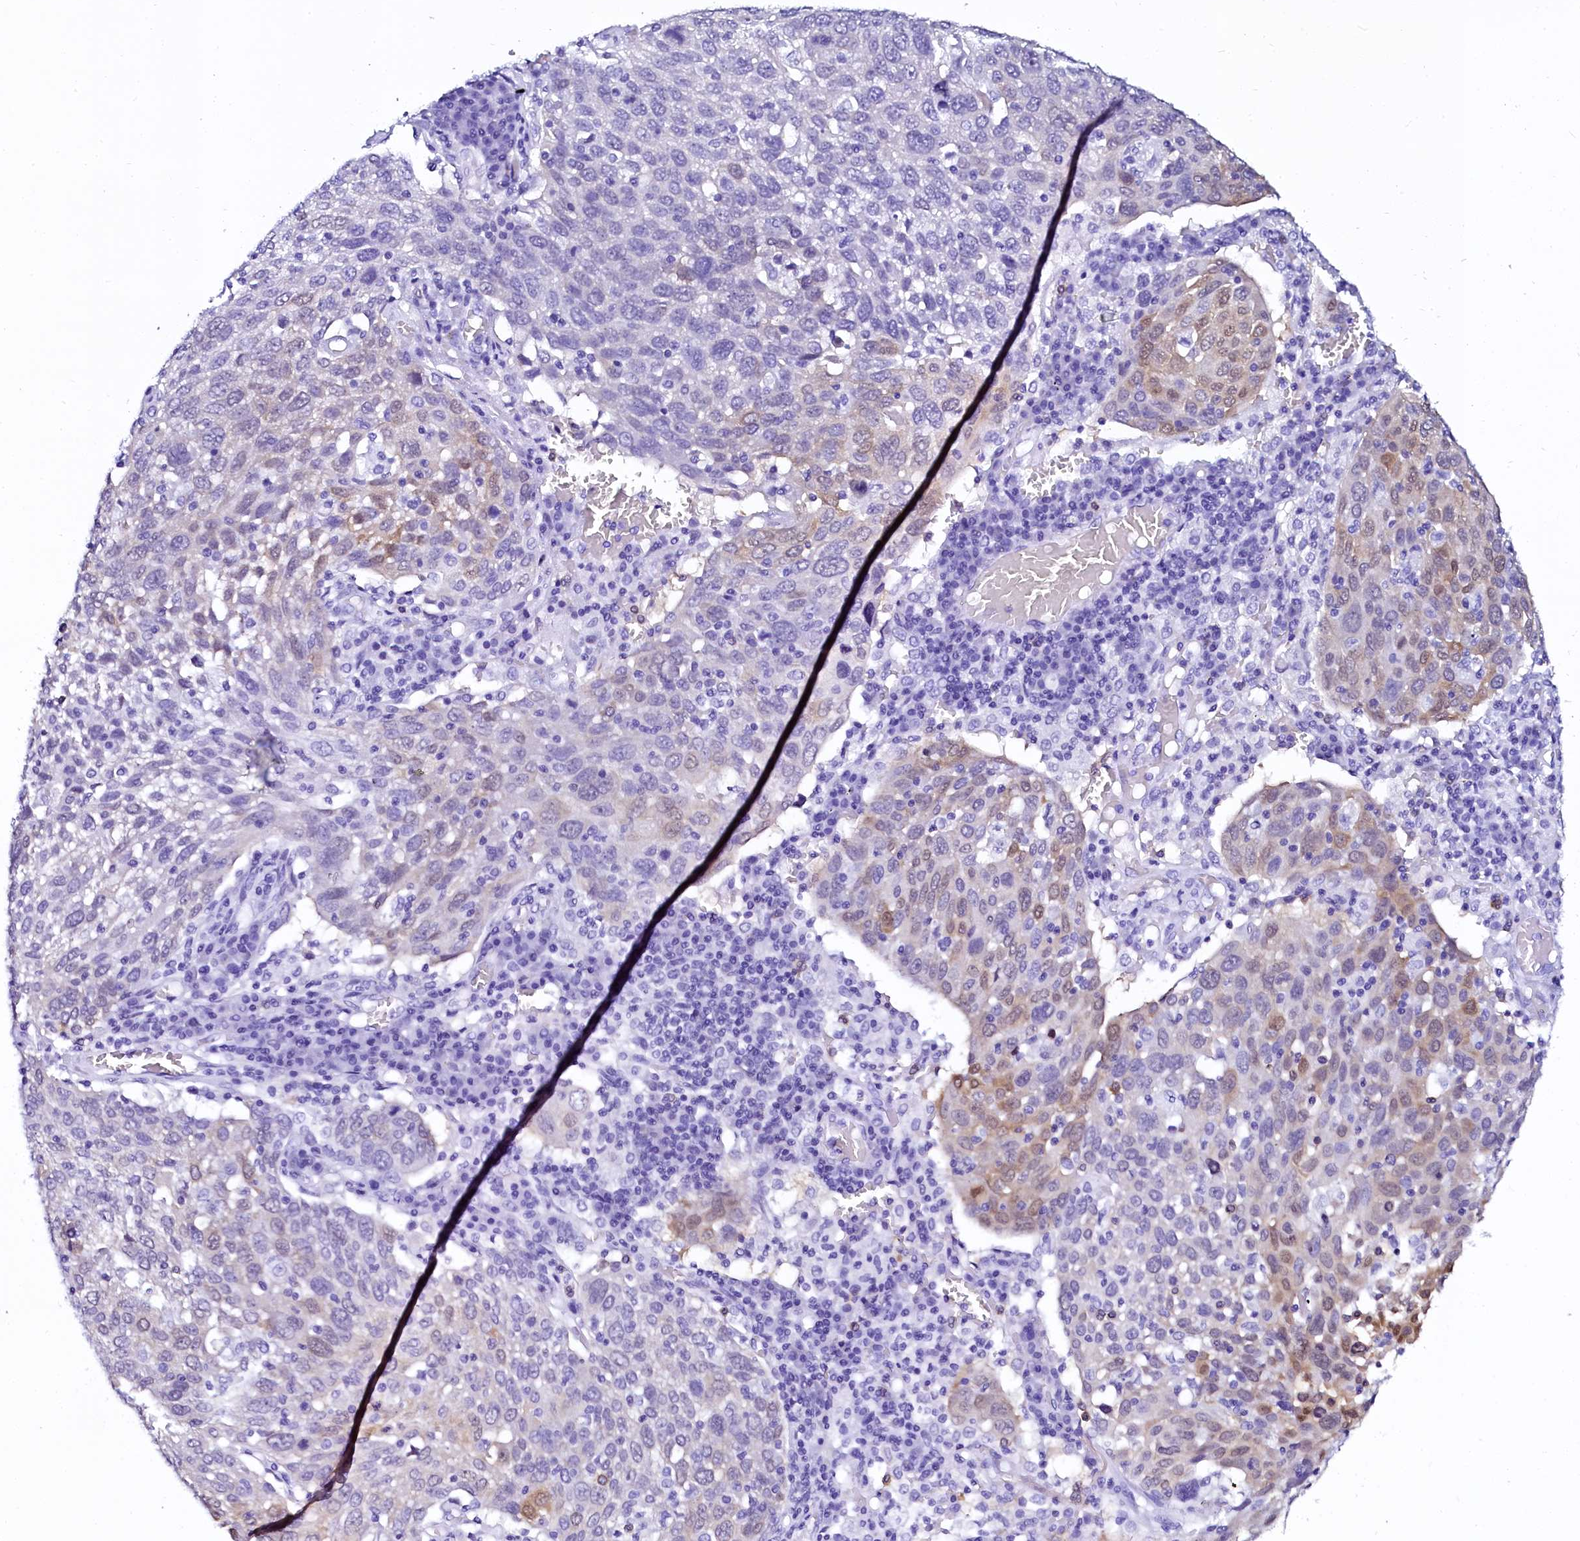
{"staining": {"intensity": "weak", "quantity": "<25%", "location": "cytoplasmic/membranous"}, "tissue": "lung cancer", "cell_type": "Tumor cells", "image_type": "cancer", "snomed": [{"axis": "morphology", "description": "Squamous cell carcinoma, NOS"}, {"axis": "topography", "description": "Lung"}], "caption": "An IHC photomicrograph of lung cancer (squamous cell carcinoma) is shown. There is no staining in tumor cells of lung cancer (squamous cell carcinoma). (DAB (3,3'-diaminobenzidine) immunohistochemistry (IHC), high magnification).", "gene": "SORD", "patient": {"sex": "male", "age": 65}}